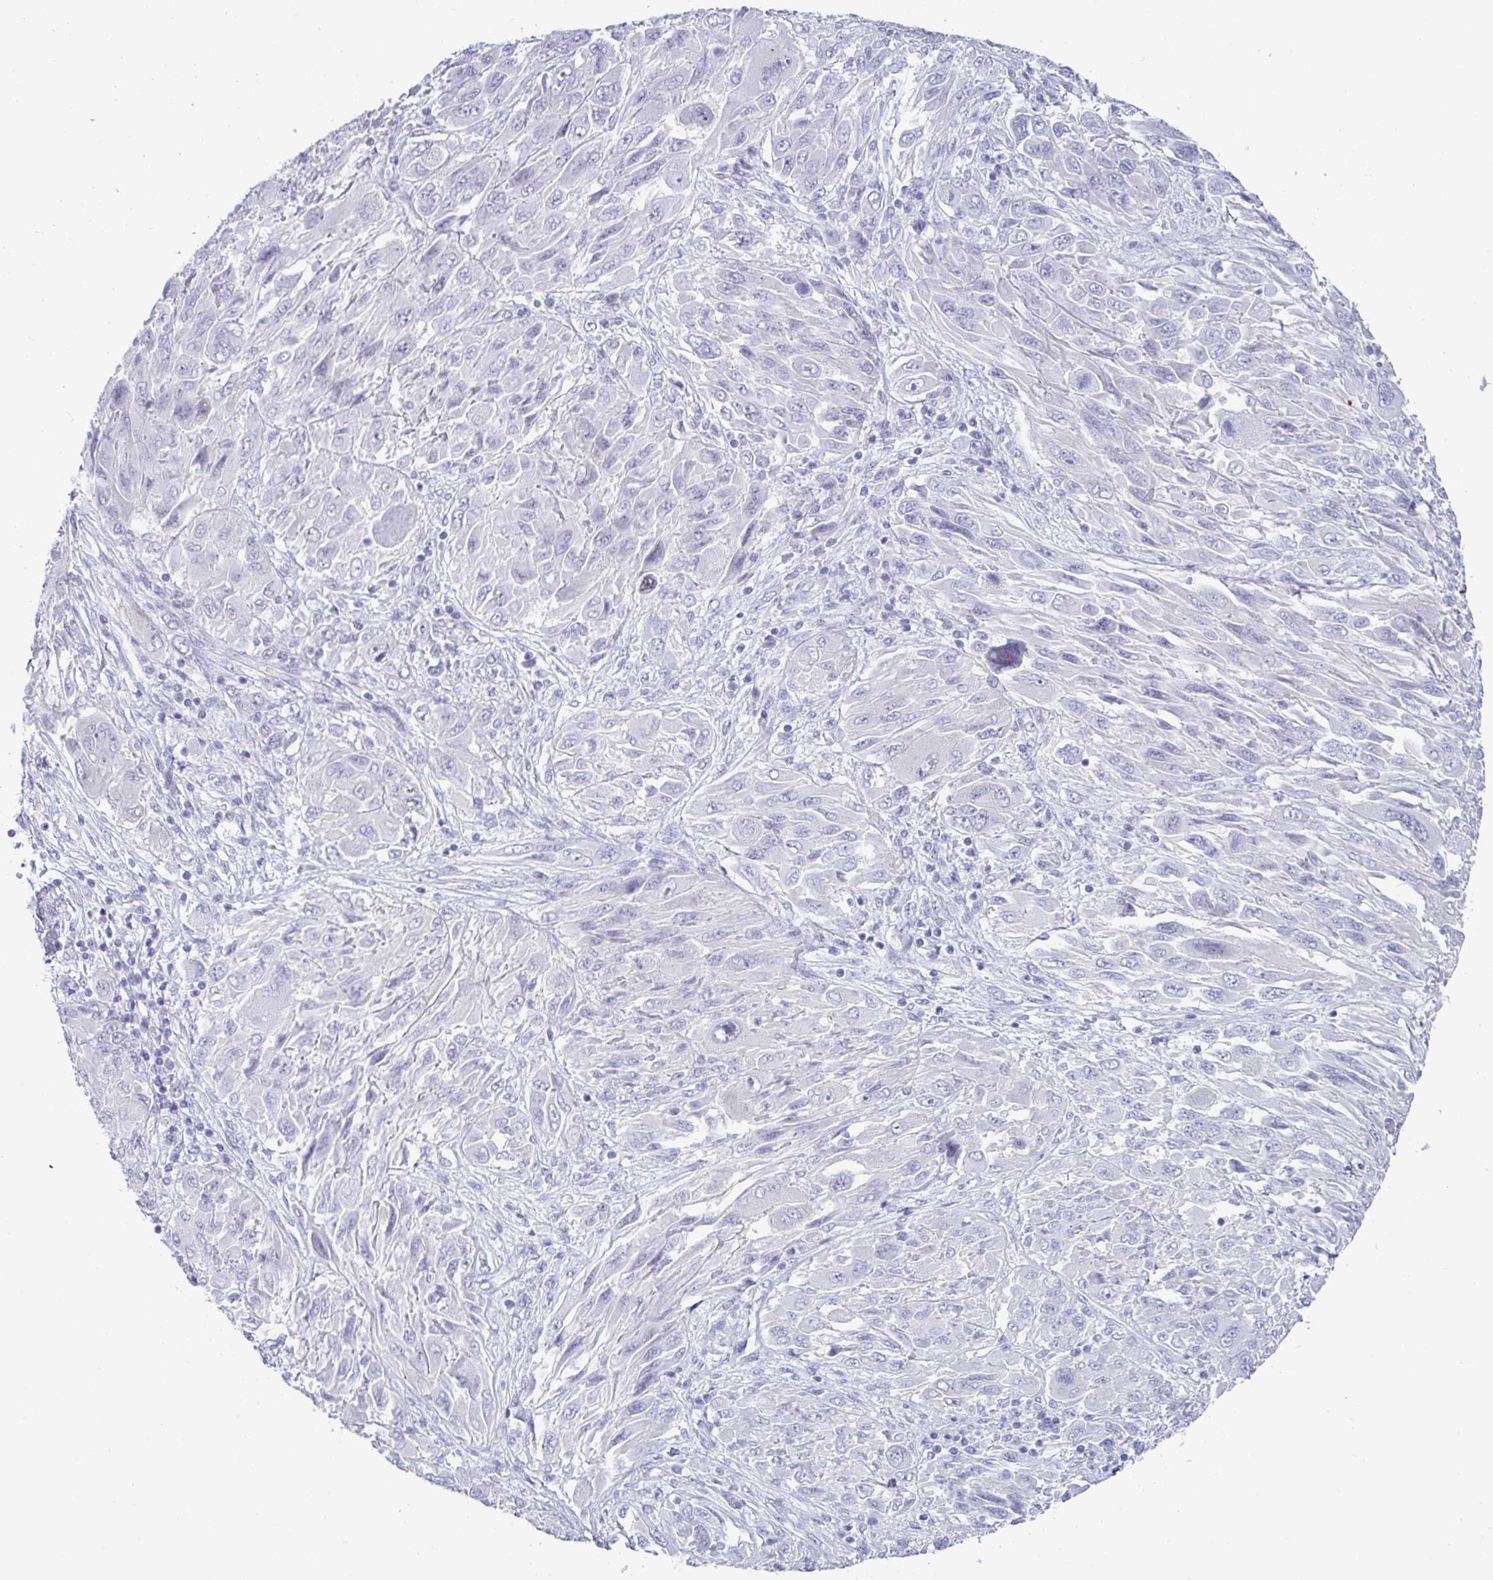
{"staining": {"intensity": "negative", "quantity": "none", "location": "none"}, "tissue": "melanoma", "cell_type": "Tumor cells", "image_type": "cancer", "snomed": [{"axis": "morphology", "description": "Malignant melanoma, NOS"}, {"axis": "topography", "description": "Skin"}], "caption": "This is a histopathology image of IHC staining of melanoma, which shows no positivity in tumor cells. (DAB immunohistochemistry (IHC) visualized using brightfield microscopy, high magnification).", "gene": "VSIG10L", "patient": {"sex": "female", "age": 91}}